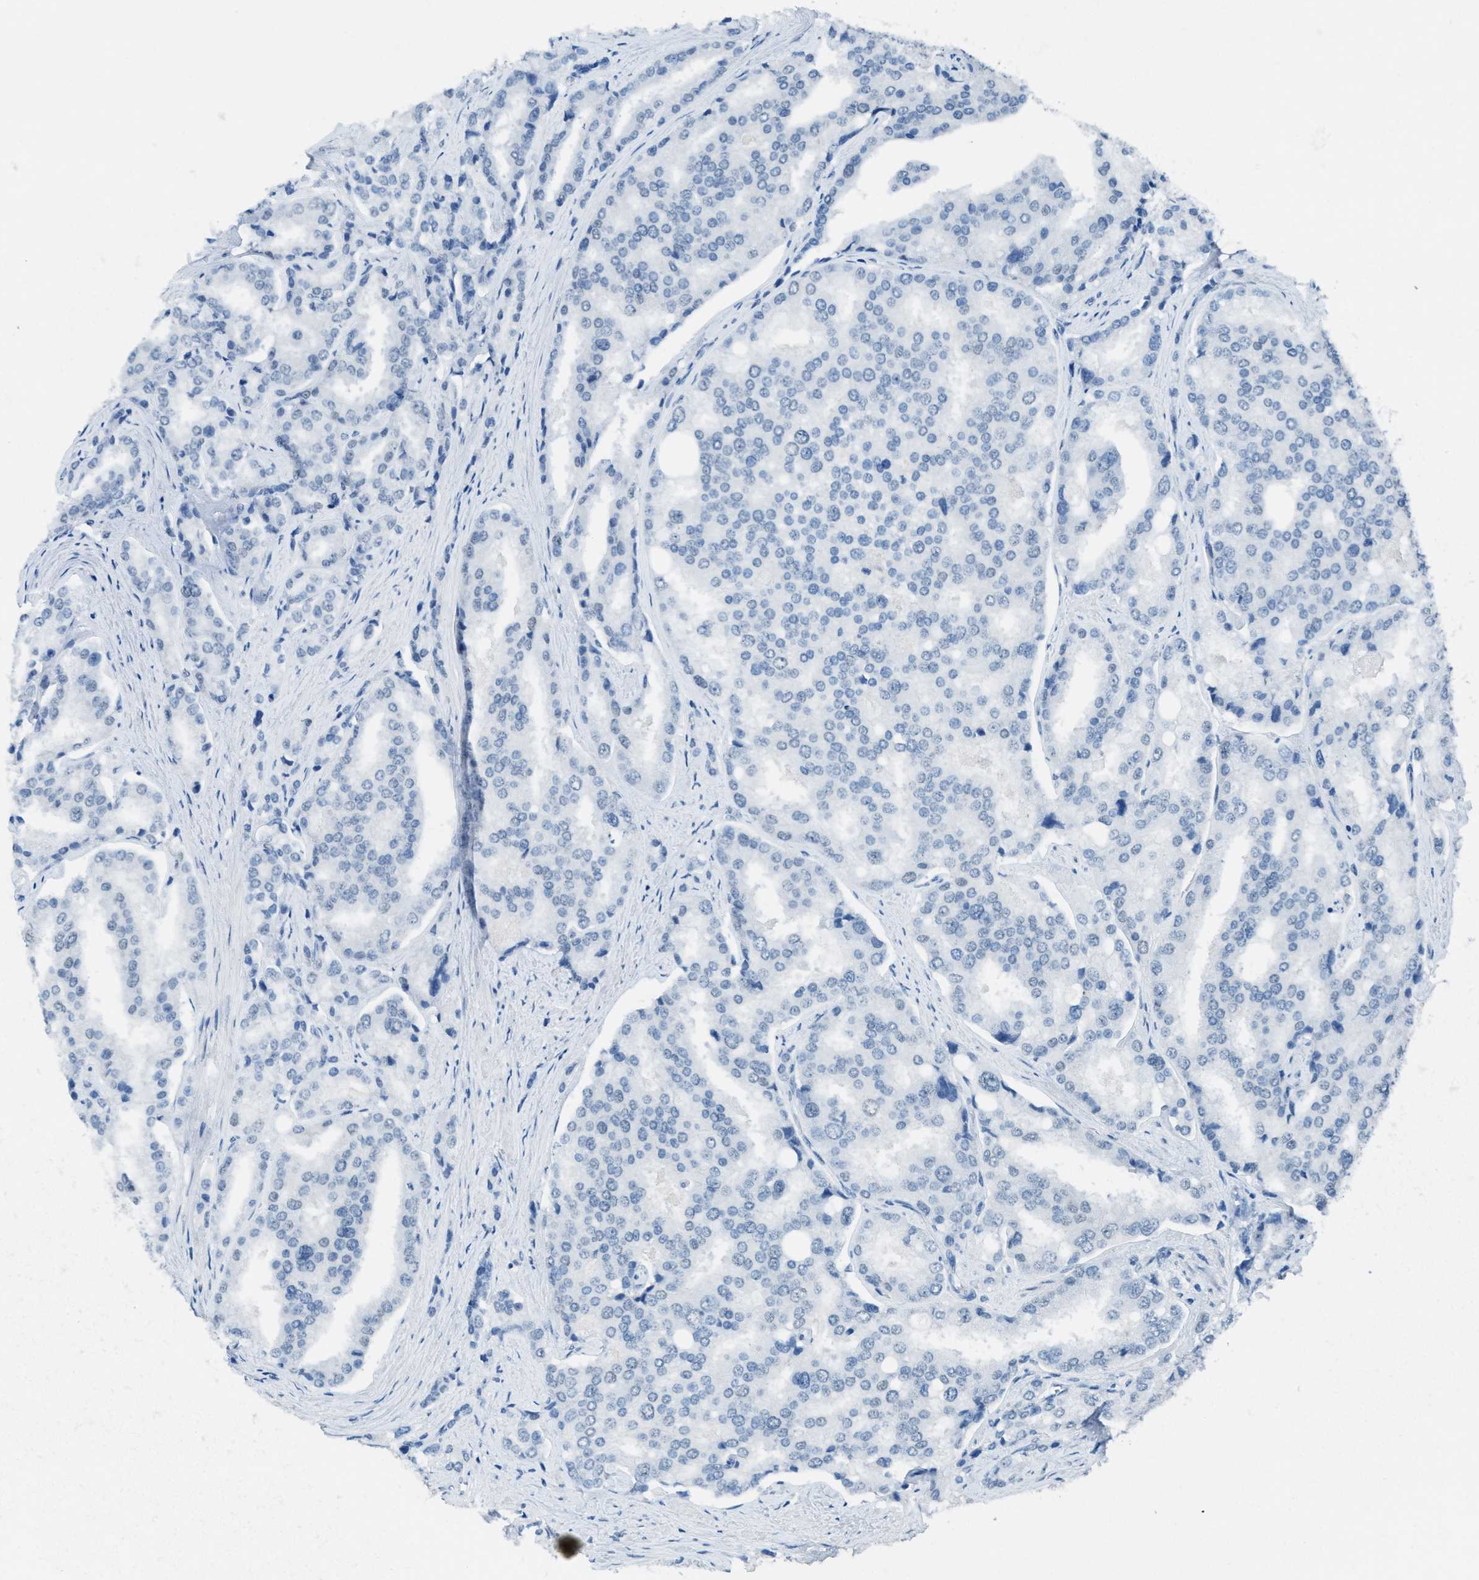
{"staining": {"intensity": "negative", "quantity": "none", "location": "none"}, "tissue": "prostate cancer", "cell_type": "Tumor cells", "image_type": "cancer", "snomed": [{"axis": "morphology", "description": "Adenocarcinoma, High grade"}, {"axis": "topography", "description": "Prostate"}], "caption": "Immunohistochemistry (IHC) photomicrograph of prostate high-grade adenocarcinoma stained for a protein (brown), which displays no expression in tumor cells.", "gene": "TTC13", "patient": {"sex": "male", "age": 50}}